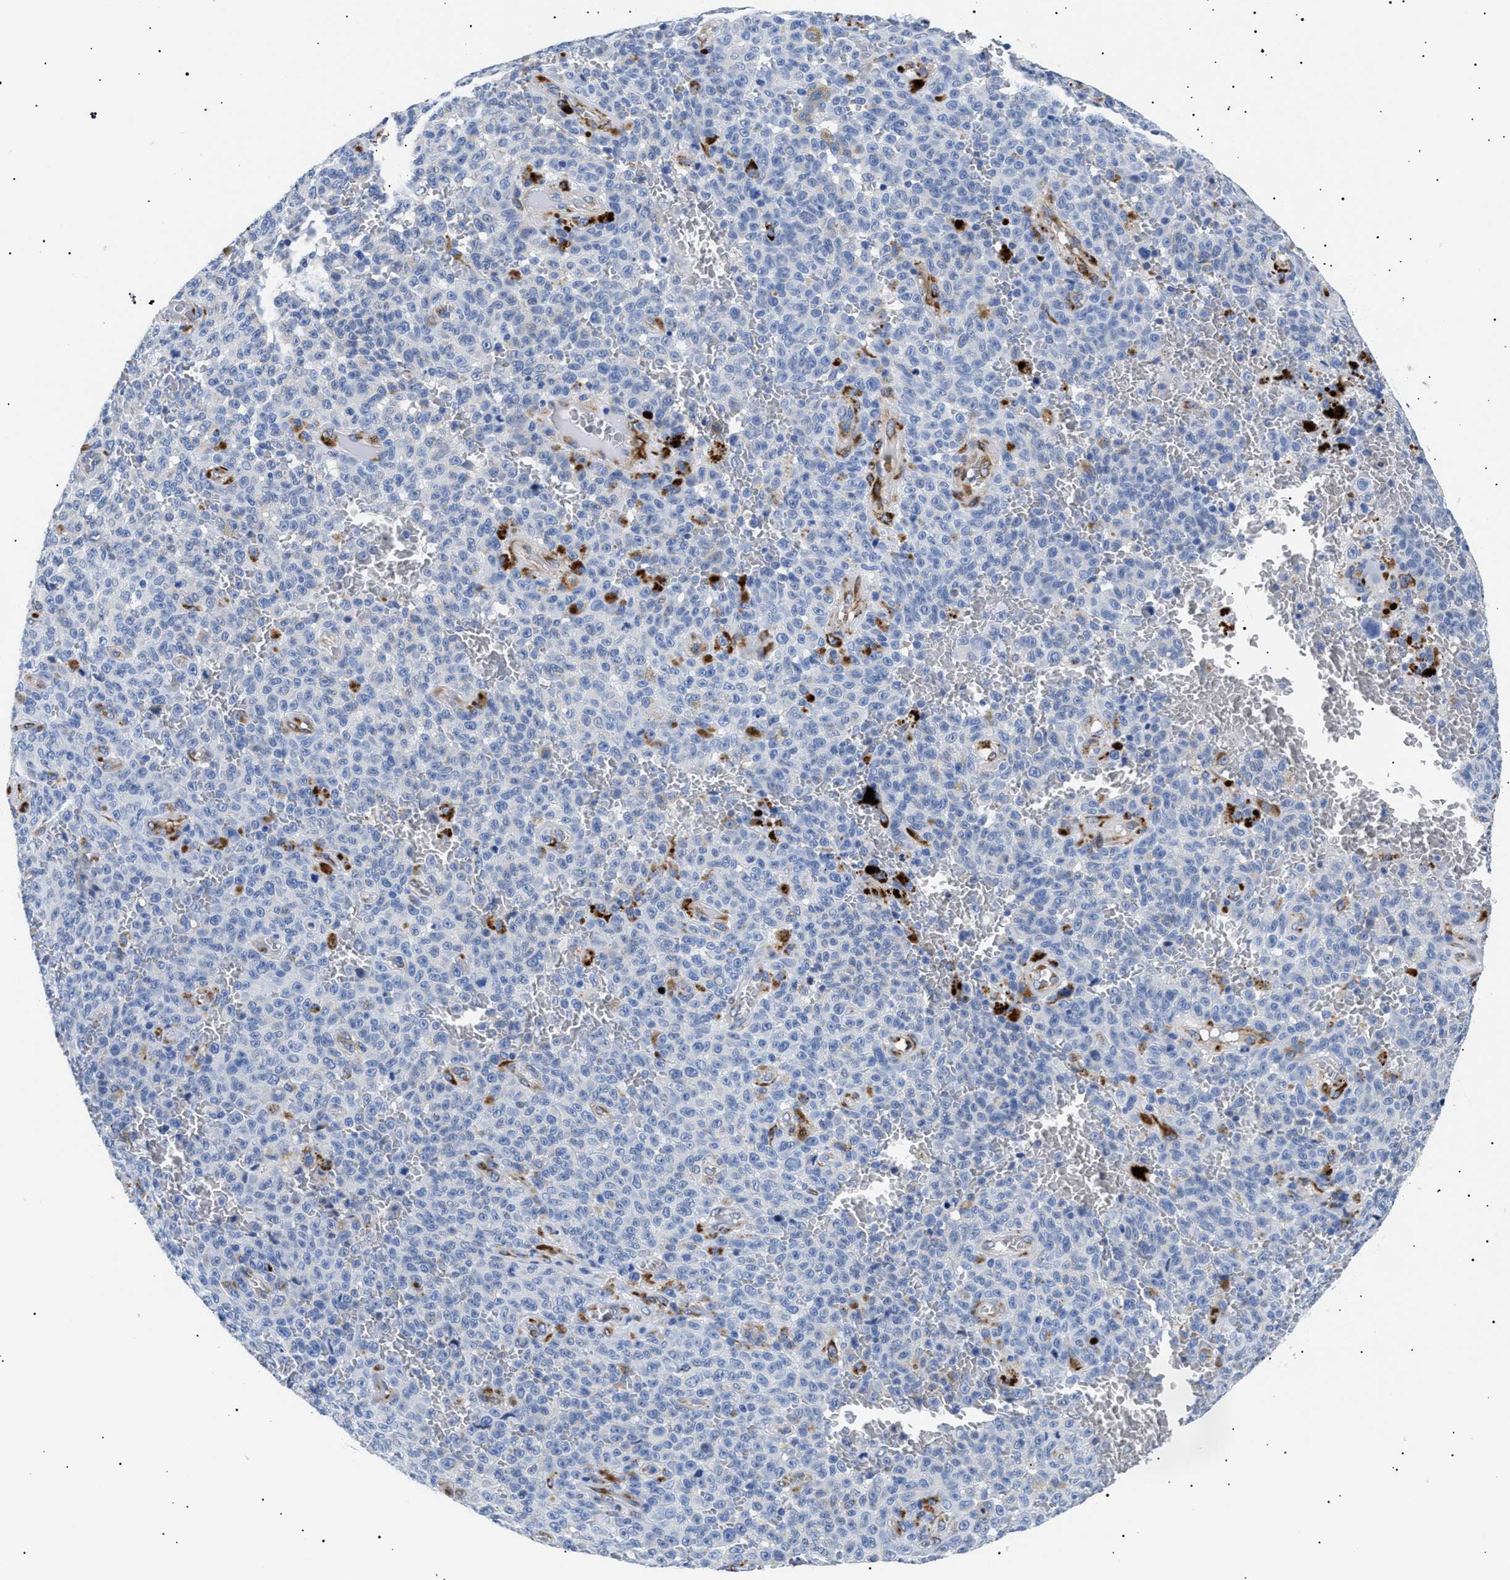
{"staining": {"intensity": "negative", "quantity": "none", "location": "none"}, "tissue": "melanoma", "cell_type": "Tumor cells", "image_type": "cancer", "snomed": [{"axis": "morphology", "description": "Malignant melanoma, NOS"}, {"axis": "topography", "description": "Skin"}], "caption": "An immunohistochemistry (IHC) photomicrograph of malignant melanoma is shown. There is no staining in tumor cells of malignant melanoma.", "gene": "HEMGN", "patient": {"sex": "female", "age": 82}}